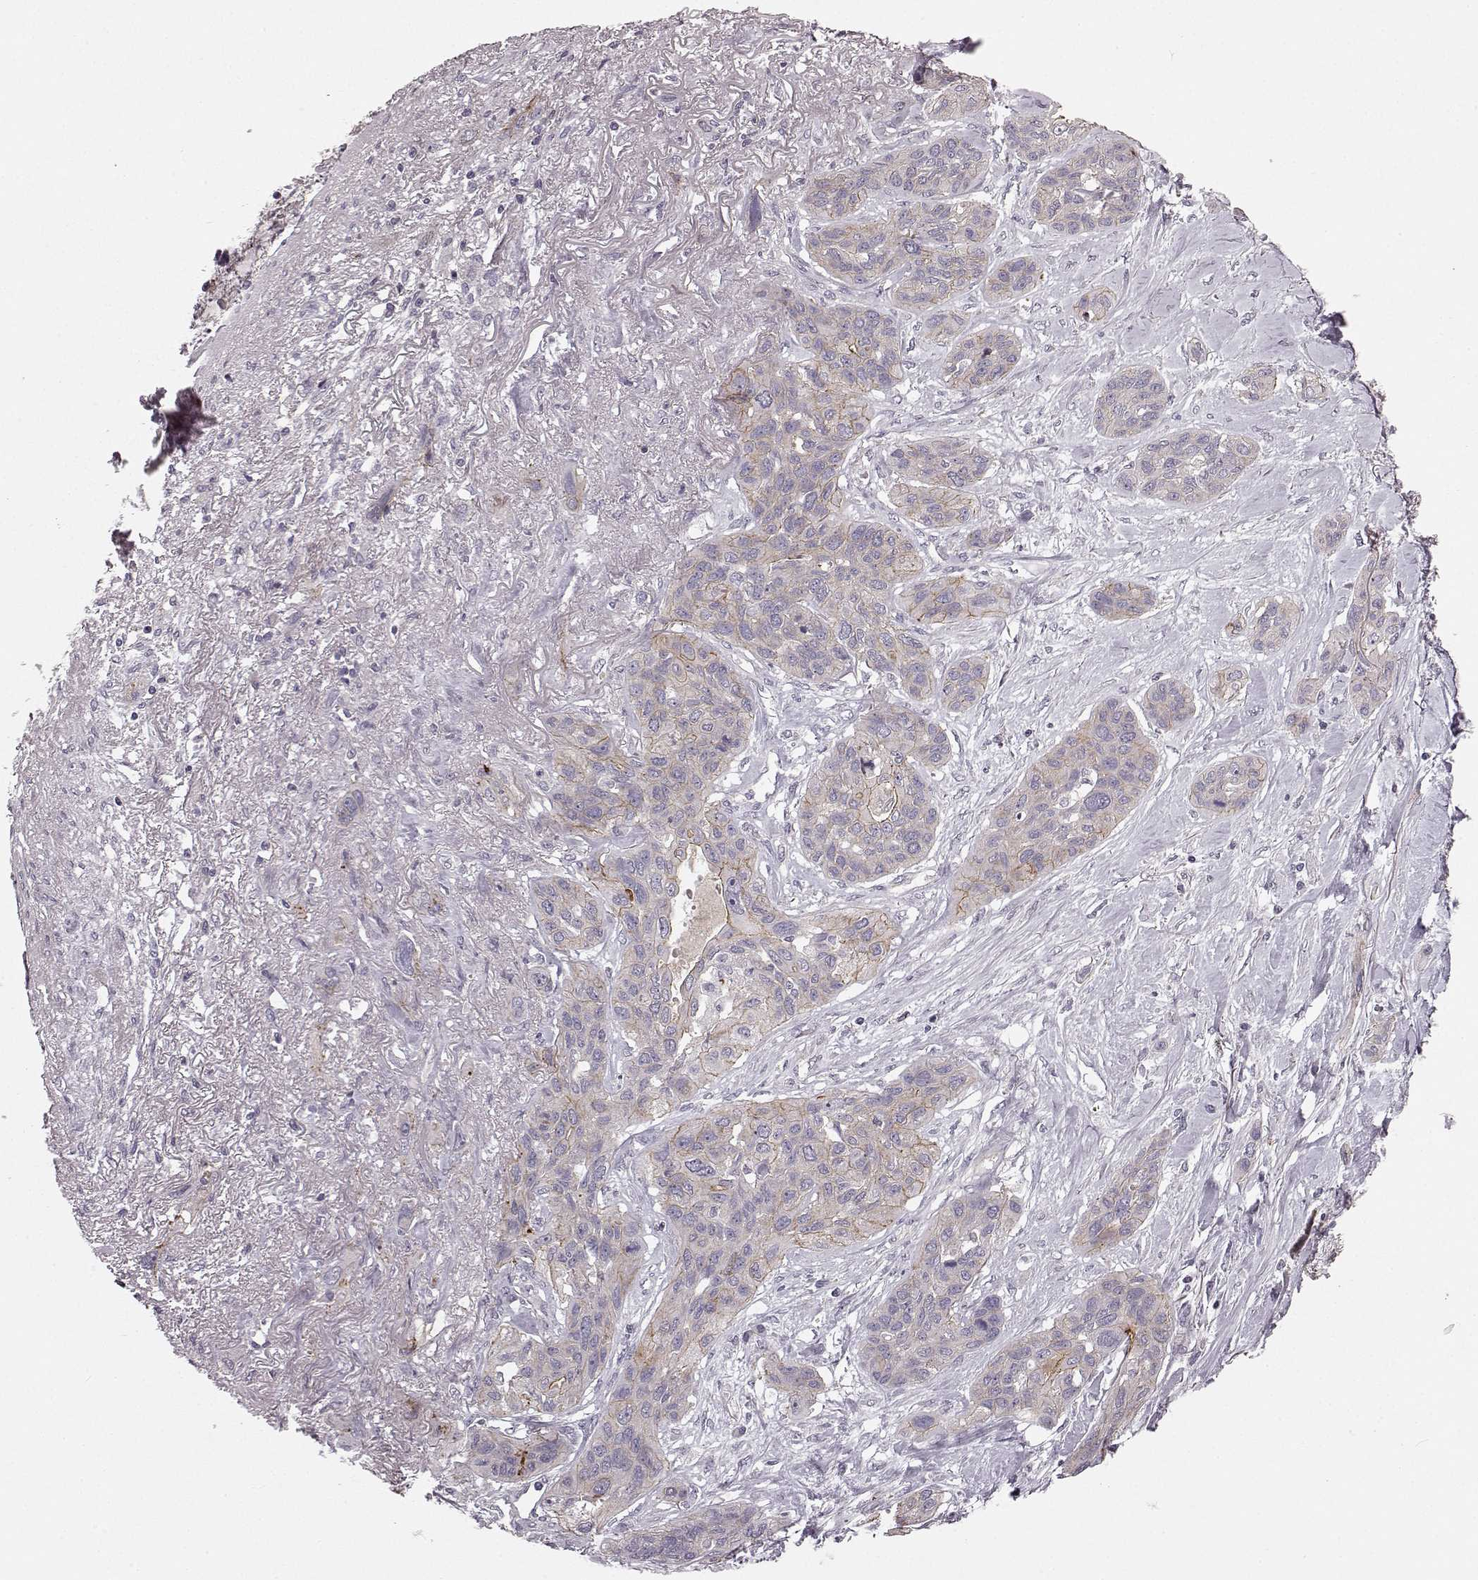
{"staining": {"intensity": "negative", "quantity": "none", "location": "none"}, "tissue": "lung cancer", "cell_type": "Tumor cells", "image_type": "cancer", "snomed": [{"axis": "morphology", "description": "Squamous cell carcinoma, NOS"}, {"axis": "topography", "description": "Lung"}], "caption": "DAB immunohistochemical staining of human squamous cell carcinoma (lung) shows no significant expression in tumor cells. (Immunohistochemistry (ihc), brightfield microscopy, high magnification).", "gene": "SLC22A18", "patient": {"sex": "female", "age": 70}}